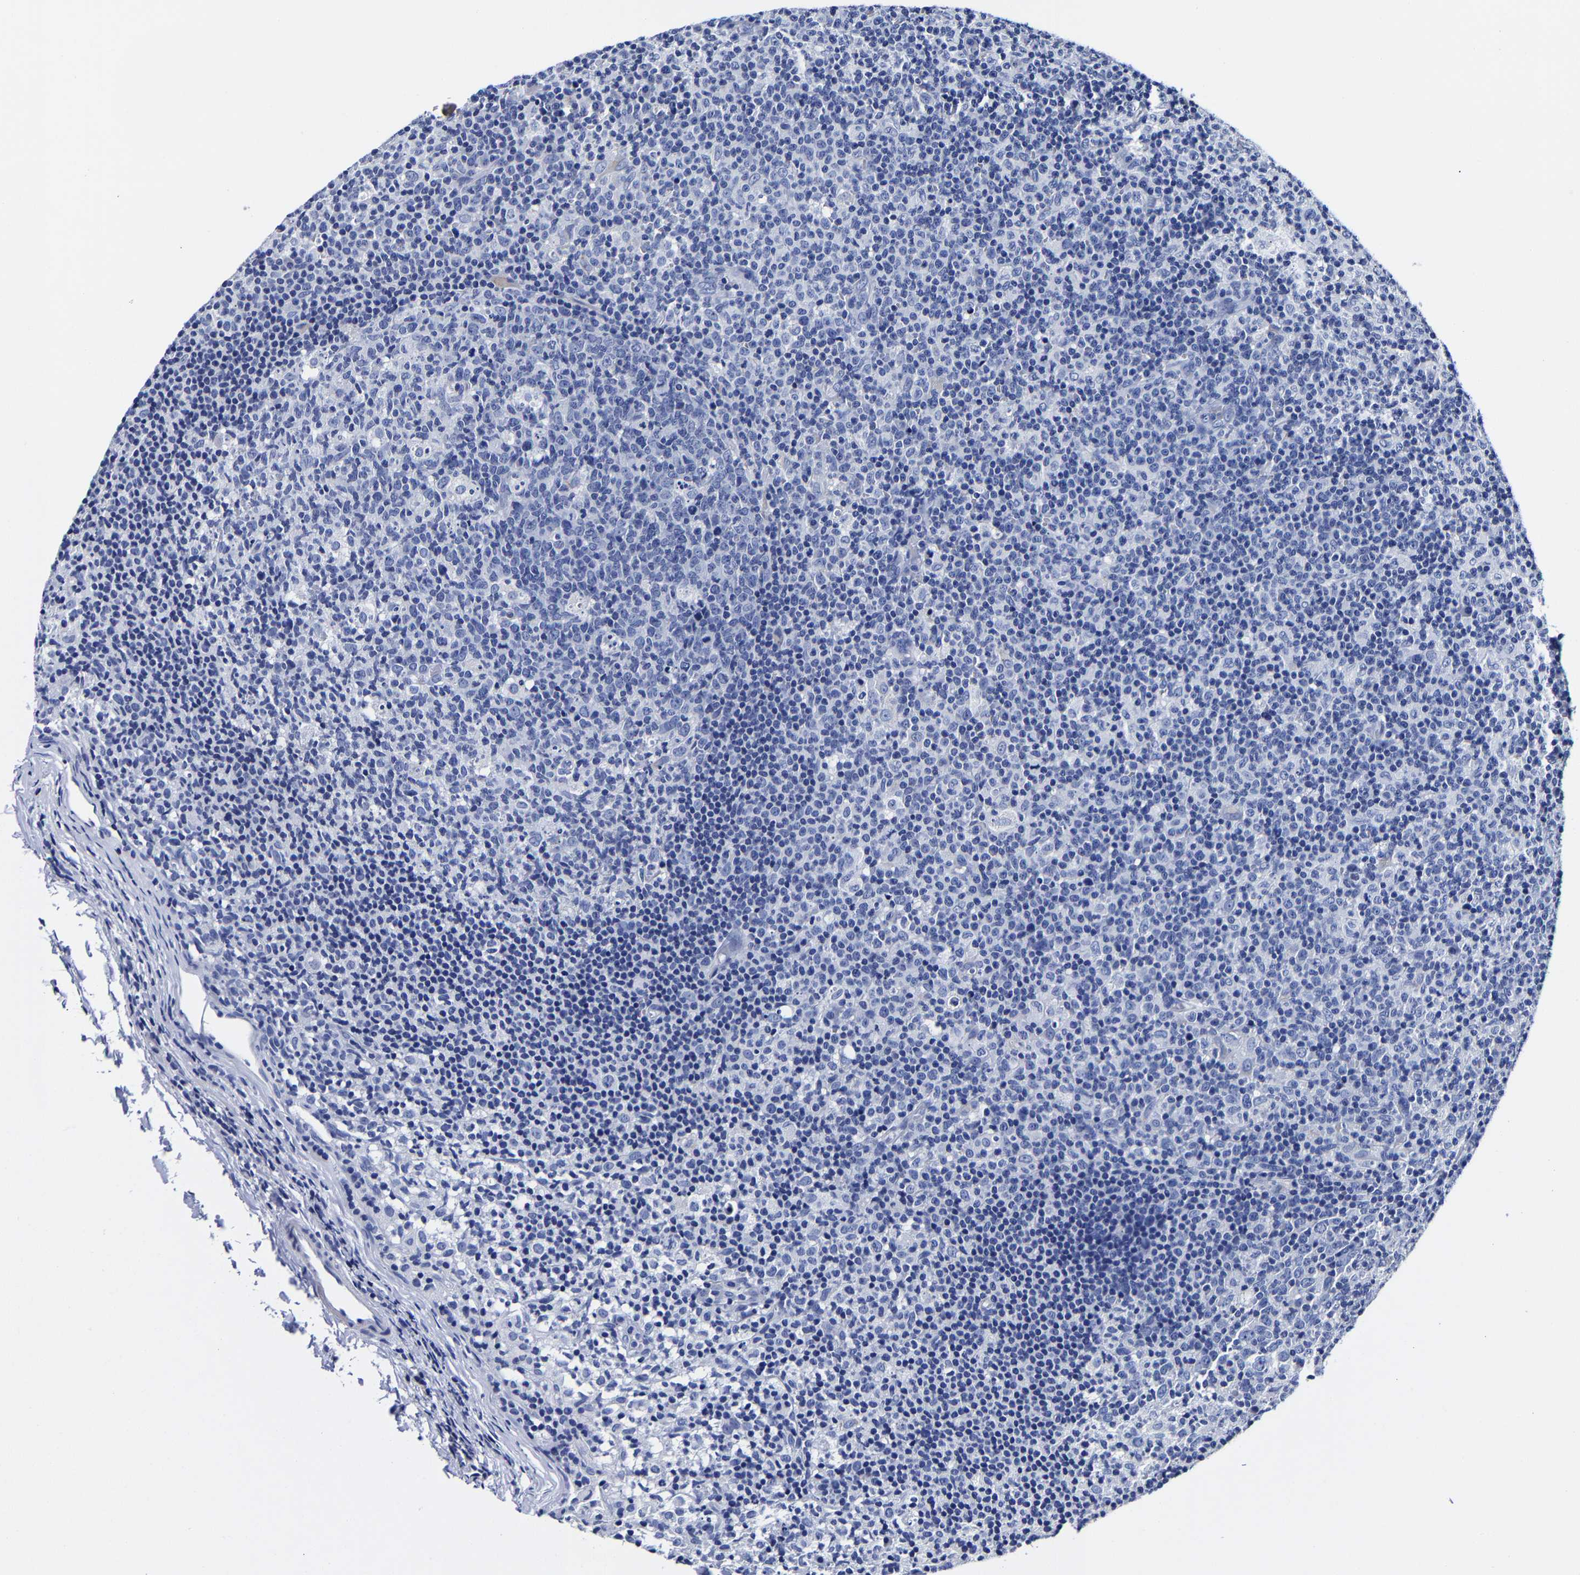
{"staining": {"intensity": "negative", "quantity": "none", "location": "none"}, "tissue": "lymph node", "cell_type": "Germinal center cells", "image_type": "normal", "snomed": [{"axis": "morphology", "description": "Normal tissue, NOS"}, {"axis": "morphology", "description": "Inflammation, NOS"}, {"axis": "topography", "description": "Lymph node"}], "caption": "Immunohistochemistry (IHC) histopathology image of unremarkable lymph node: human lymph node stained with DAB exhibits no significant protein positivity in germinal center cells.", "gene": "CPA2", "patient": {"sex": "male", "age": 55}}